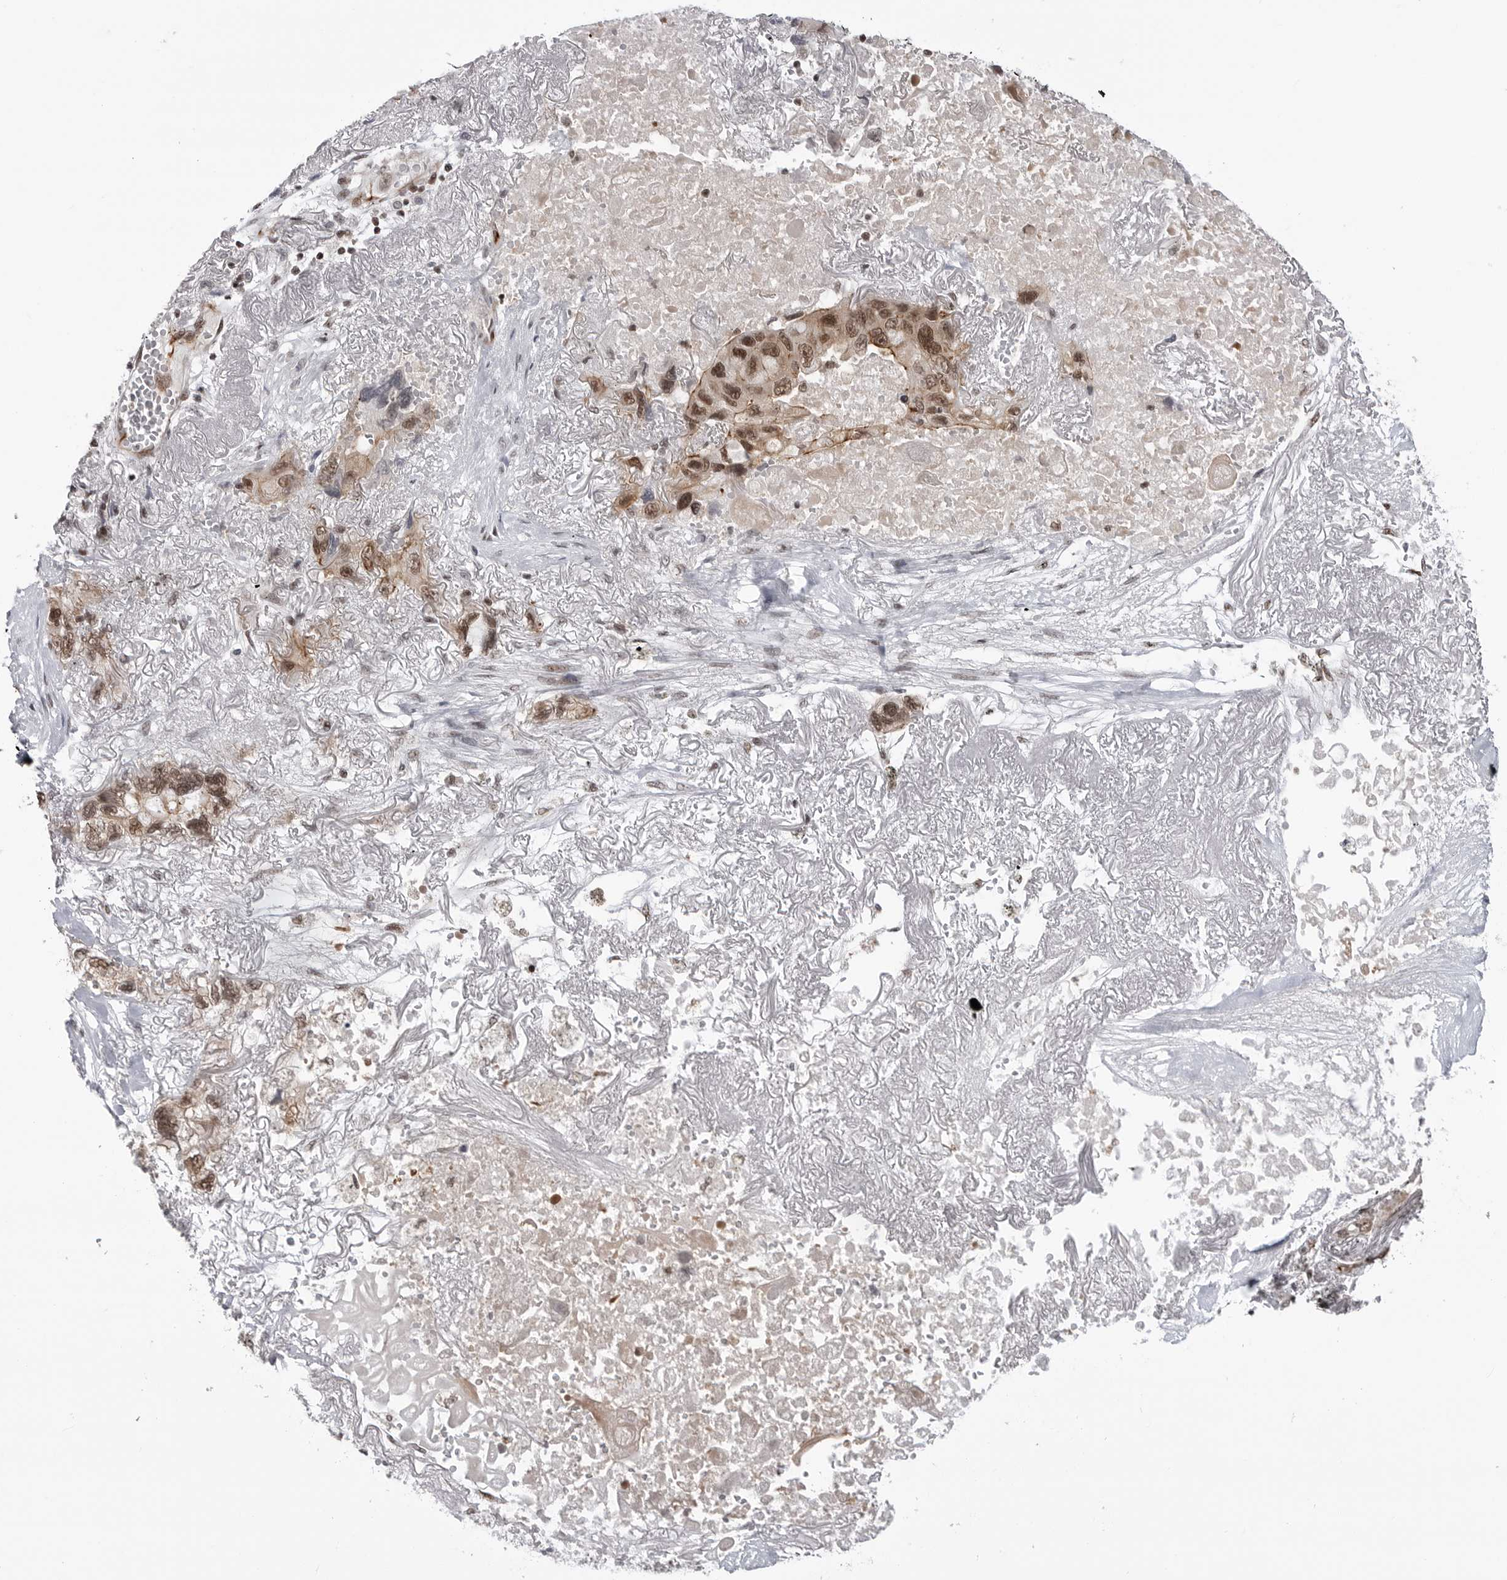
{"staining": {"intensity": "moderate", "quantity": ">75%", "location": "cytoplasmic/membranous,nuclear"}, "tissue": "lung cancer", "cell_type": "Tumor cells", "image_type": "cancer", "snomed": [{"axis": "morphology", "description": "Squamous cell carcinoma, NOS"}, {"axis": "topography", "description": "Lung"}], "caption": "Immunohistochemical staining of squamous cell carcinoma (lung) demonstrates medium levels of moderate cytoplasmic/membranous and nuclear protein staining in about >75% of tumor cells.", "gene": "TRIM66", "patient": {"sex": "female", "age": 73}}